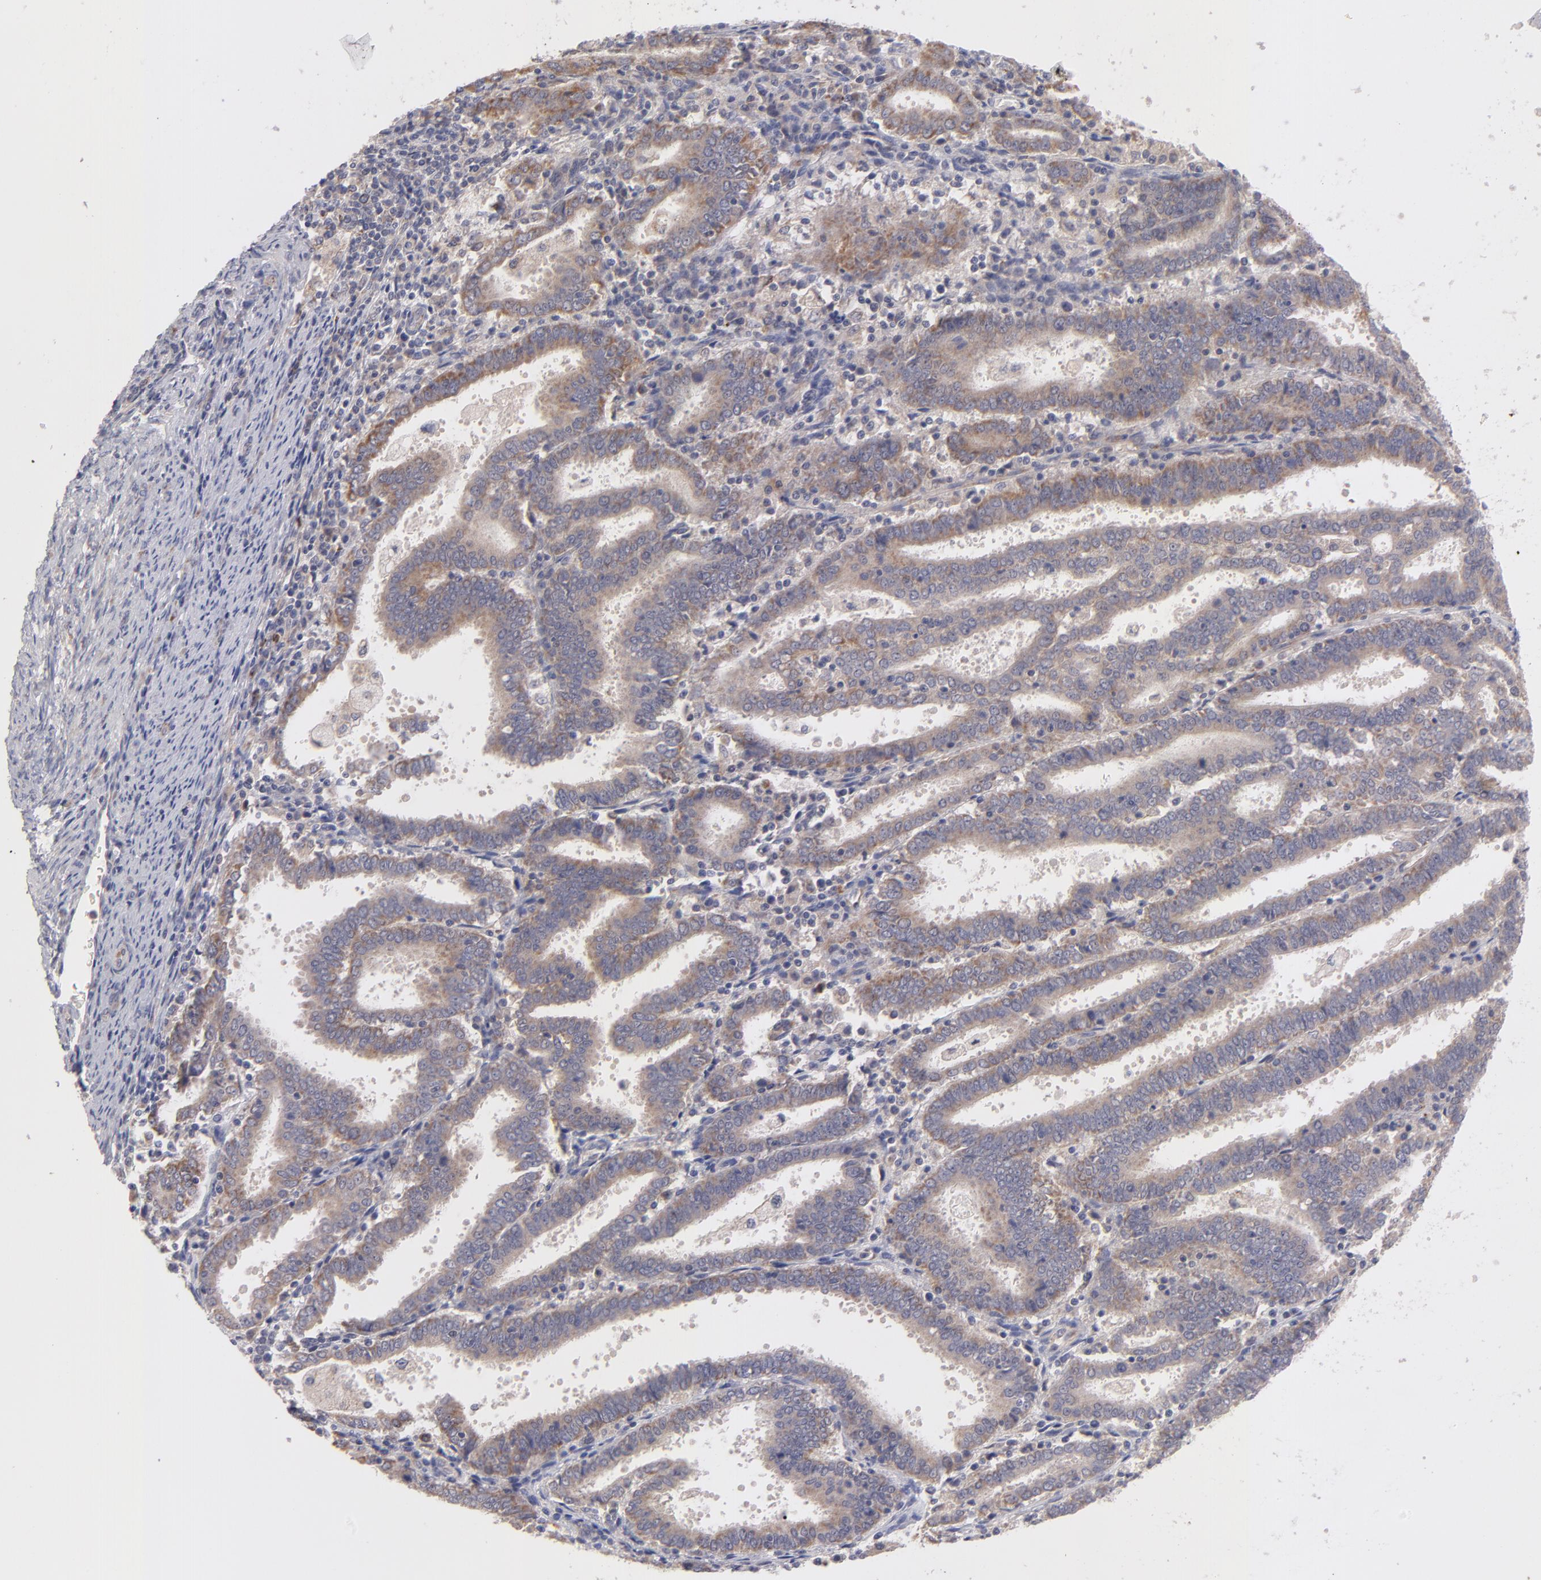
{"staining": {"intensity": "moderate", "quantity": ">75%", "location": "cytoplasmic/membranous"}, "tissue": "endometrial cancer", "cell_type": "Tumor cells", "image_type": "cancer", "snomed": [{"axis": "morphology", "description": "Adenocarcinoma, NOS"}, {"axis": "topography", "description": "Uterus"}], "caption": "Approximately >75% of tumor cells in endometrial cancer (adenocarcinoma) exhibit moderate cytoplasmic/membranous protein expression as visualized by brown immunohistochemical staining.", "gene": "HCCS", "patient": {"sex": "female", "age": 83}}